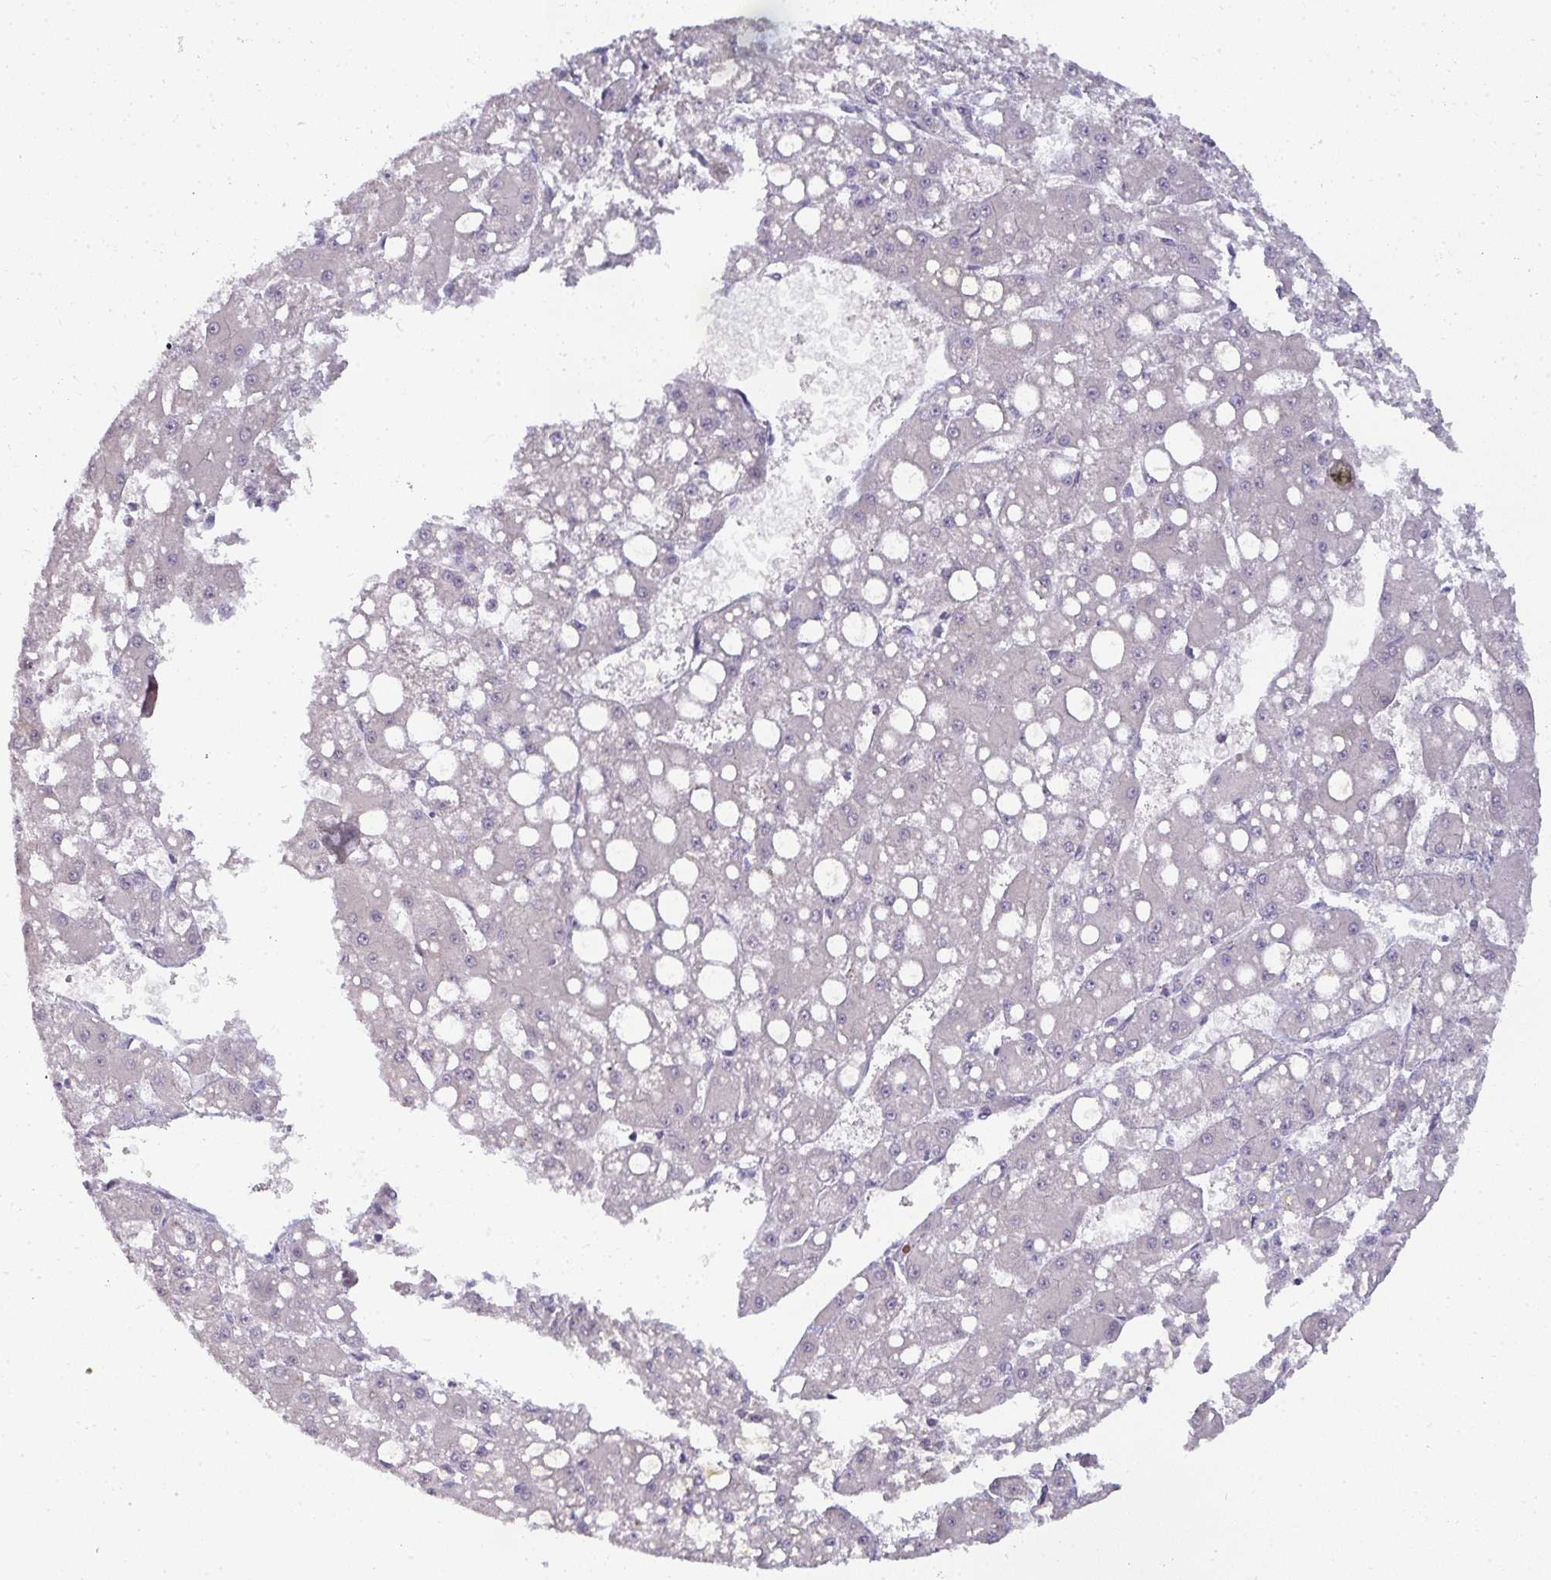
{"staining": {"intensity": "negative", "quantity": "none", "location": "none"}, "tissue": "liver cancer", "cell_type": "Tumor cells", "image_type": "cancer", "snomed": [{"axis": "morphology", "description": "Carcinoma, Hepatocellular, NOS"}, {"axis": "topography", "description": "Liver"}], "caption": "This is an IHC photomicrograph of human liver cancer (hepatocellular carcinoma). There is no expression in tumor cells.", "gene": "SHB", "patient": {"sex": "male", "age": 67}}